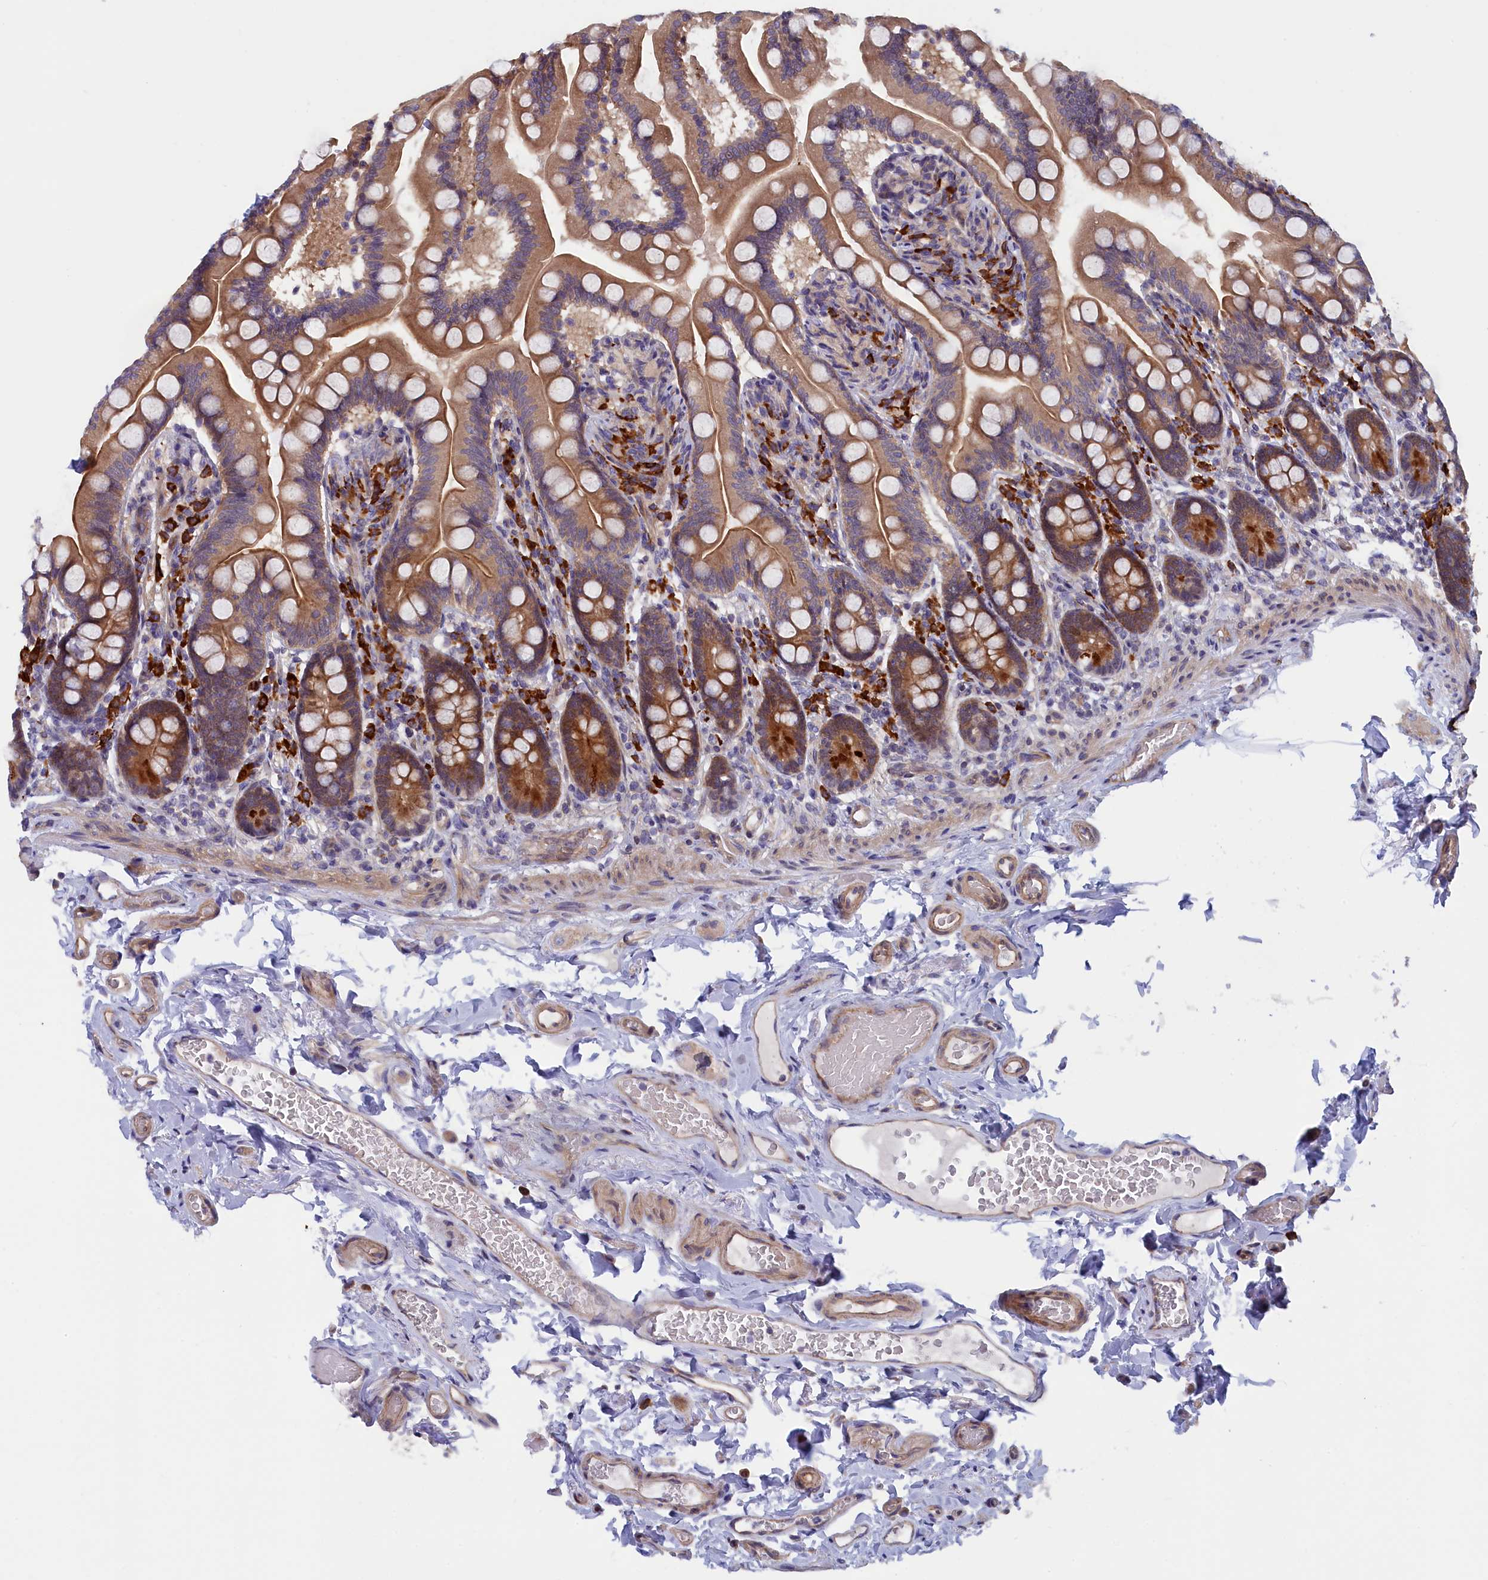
{"staining": {"intensity": "strong", "quantity": "25%-75%", "location": "cytoplasmic/membranous"}, "tissue": "small intestine", "cell_type": "Glandular cells", "image_type": "normal", "snomed": [{"axis": "morphology", "description": "Normal tissue, NOS"}, {"axis": "topography", "description": "Small intestine"}], "caption": "This histopathology image demonstrates immunohistochemistry staining of benign human small intestine, with high strong cytoplasmic/membranous positivity in about 25%-75% of glandular cells.", "gene": "JPT2", "patient": {"sex": "female", "age": 64}}